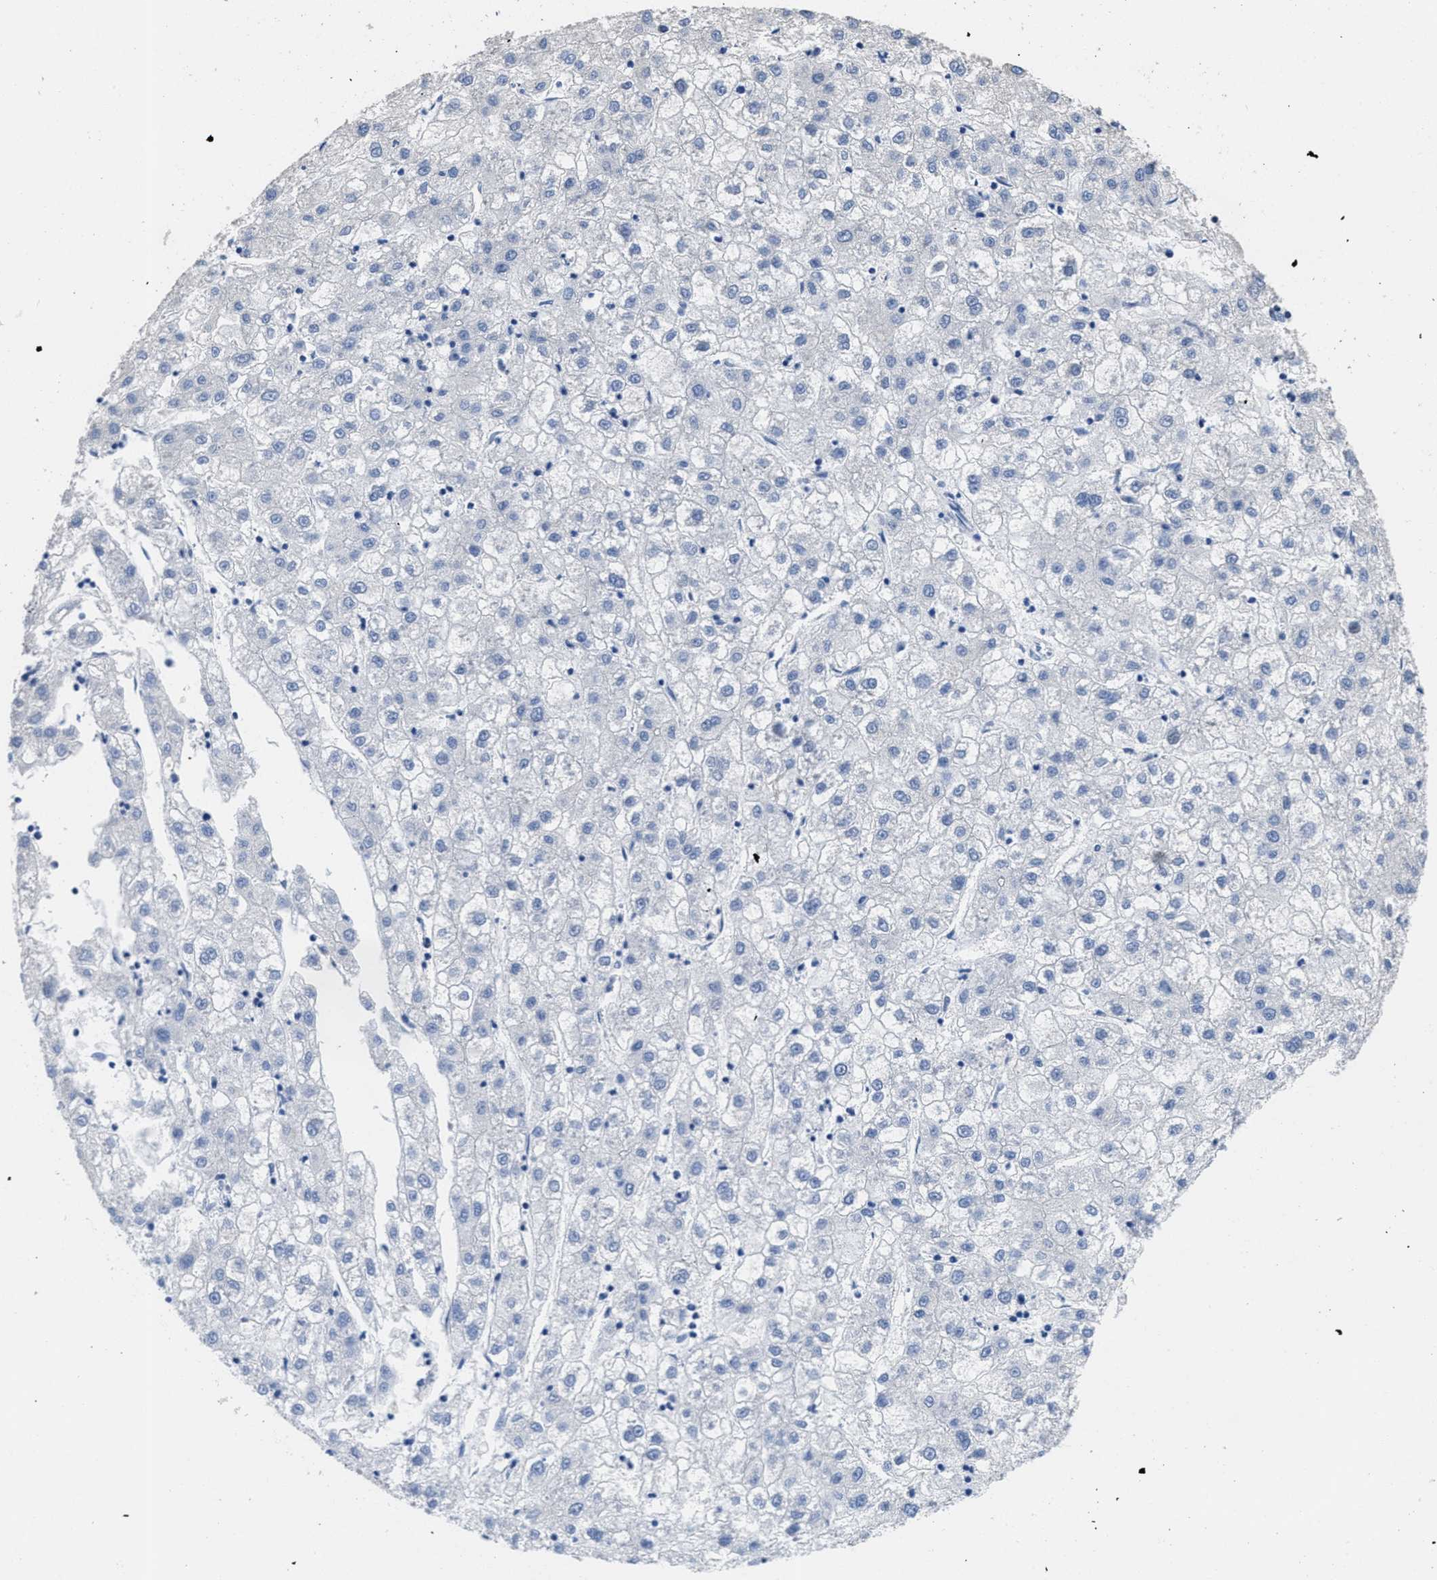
{"staining": {"intensity": "negative", "quantity": "none", "location": "none"}, "tissue": "liver cancer", "cell_type": "Tumor cells", "image_type": "cancer", "snomed": [{"axis": "morphology", "description": "Carcinoma, Hepatocellular, NOS"}, {"axis": "topography", "description": "Liver"}], "caption": "Protein analysis of liver cancer shows no significant staining in tumor cells.", "gene": "CA9", "patient": {"sex": "male", "age": 72}}